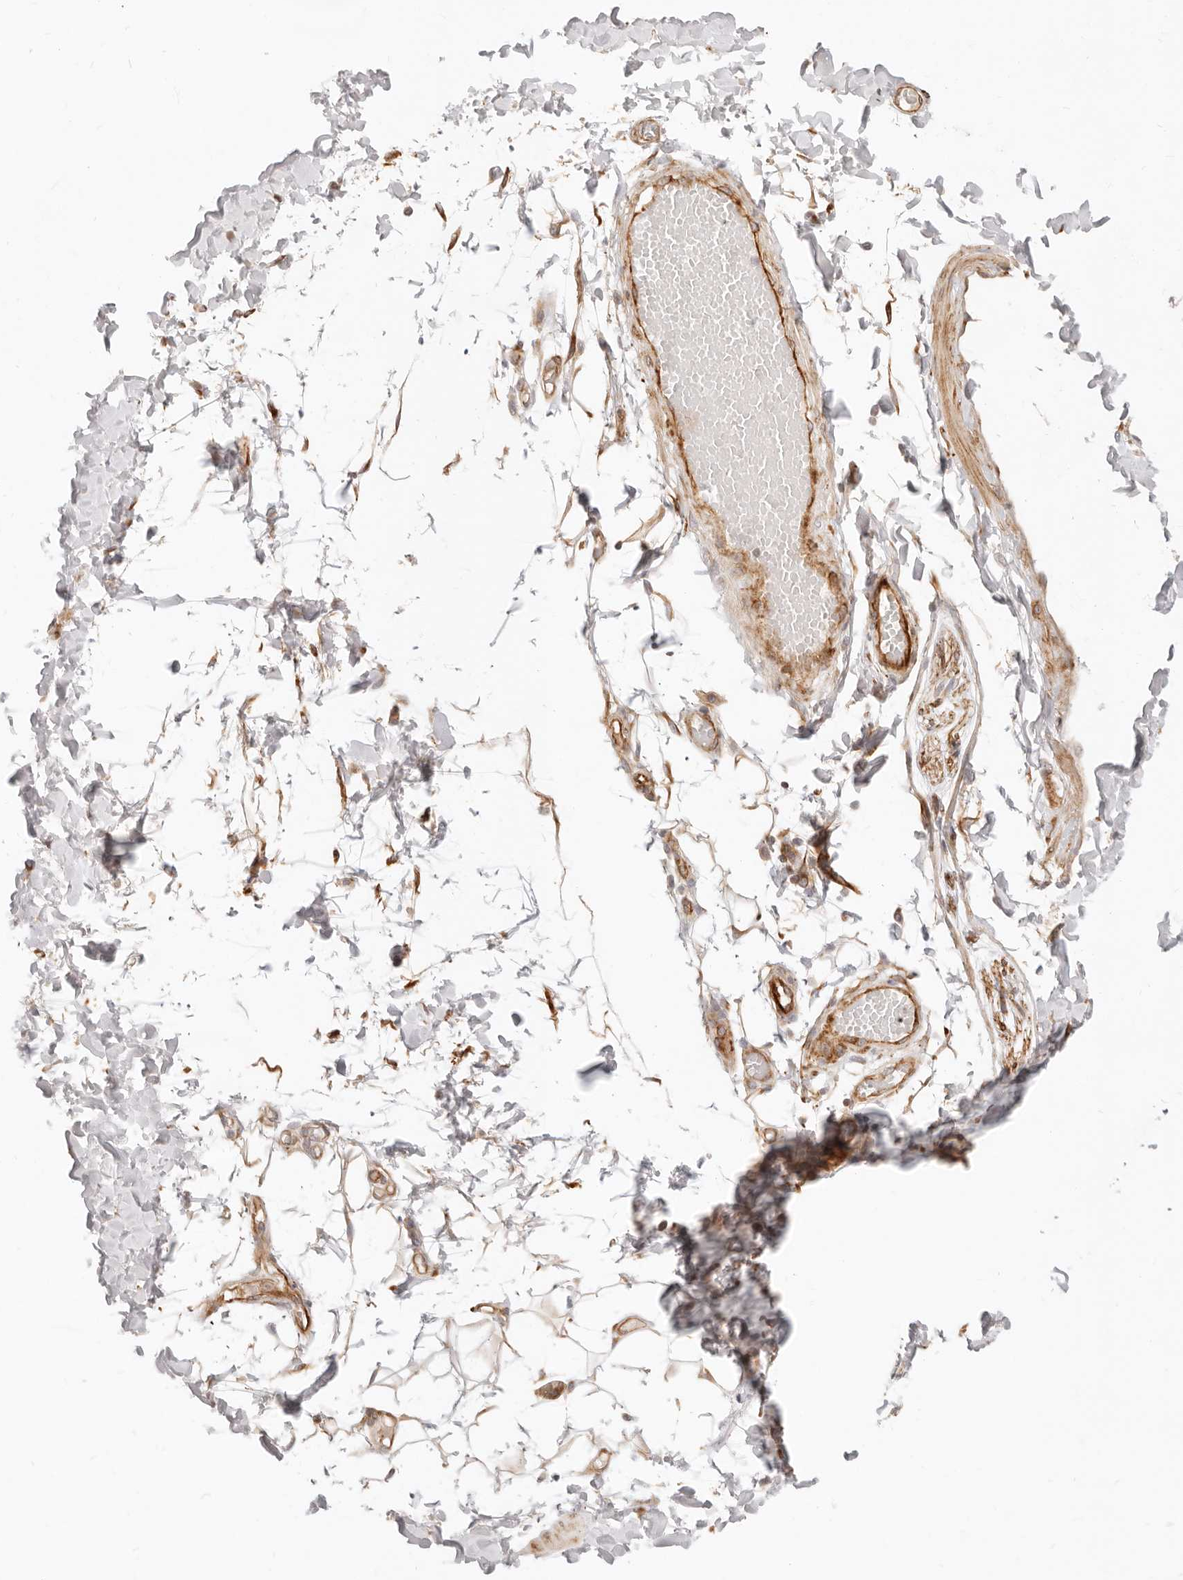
{"staining": {"intensity": "moderate", "quantity": ">75%", "location": "cytoplasmic/membranous"}, "tissue": "adipose tissue", "cell_type": "Adipocytes", "image_type": "normal", "snomed": [{"axis": "morphology", "description": "Normal tissue, NOS"}, {"axis": "topography", "description": "Adipose tissue"}, {"axis": "topography", "description": "Vascular tissue"}, {"axis": "topography", "description": "Peripheral nerve tissue"}], "caption": "Moderate cytoplasmic/membranous staining is appreciated in about >75% of adipocytes in benign adipose tissue.", "gene": "SASS6", "patient": {"sex": "male", "age": 25}}